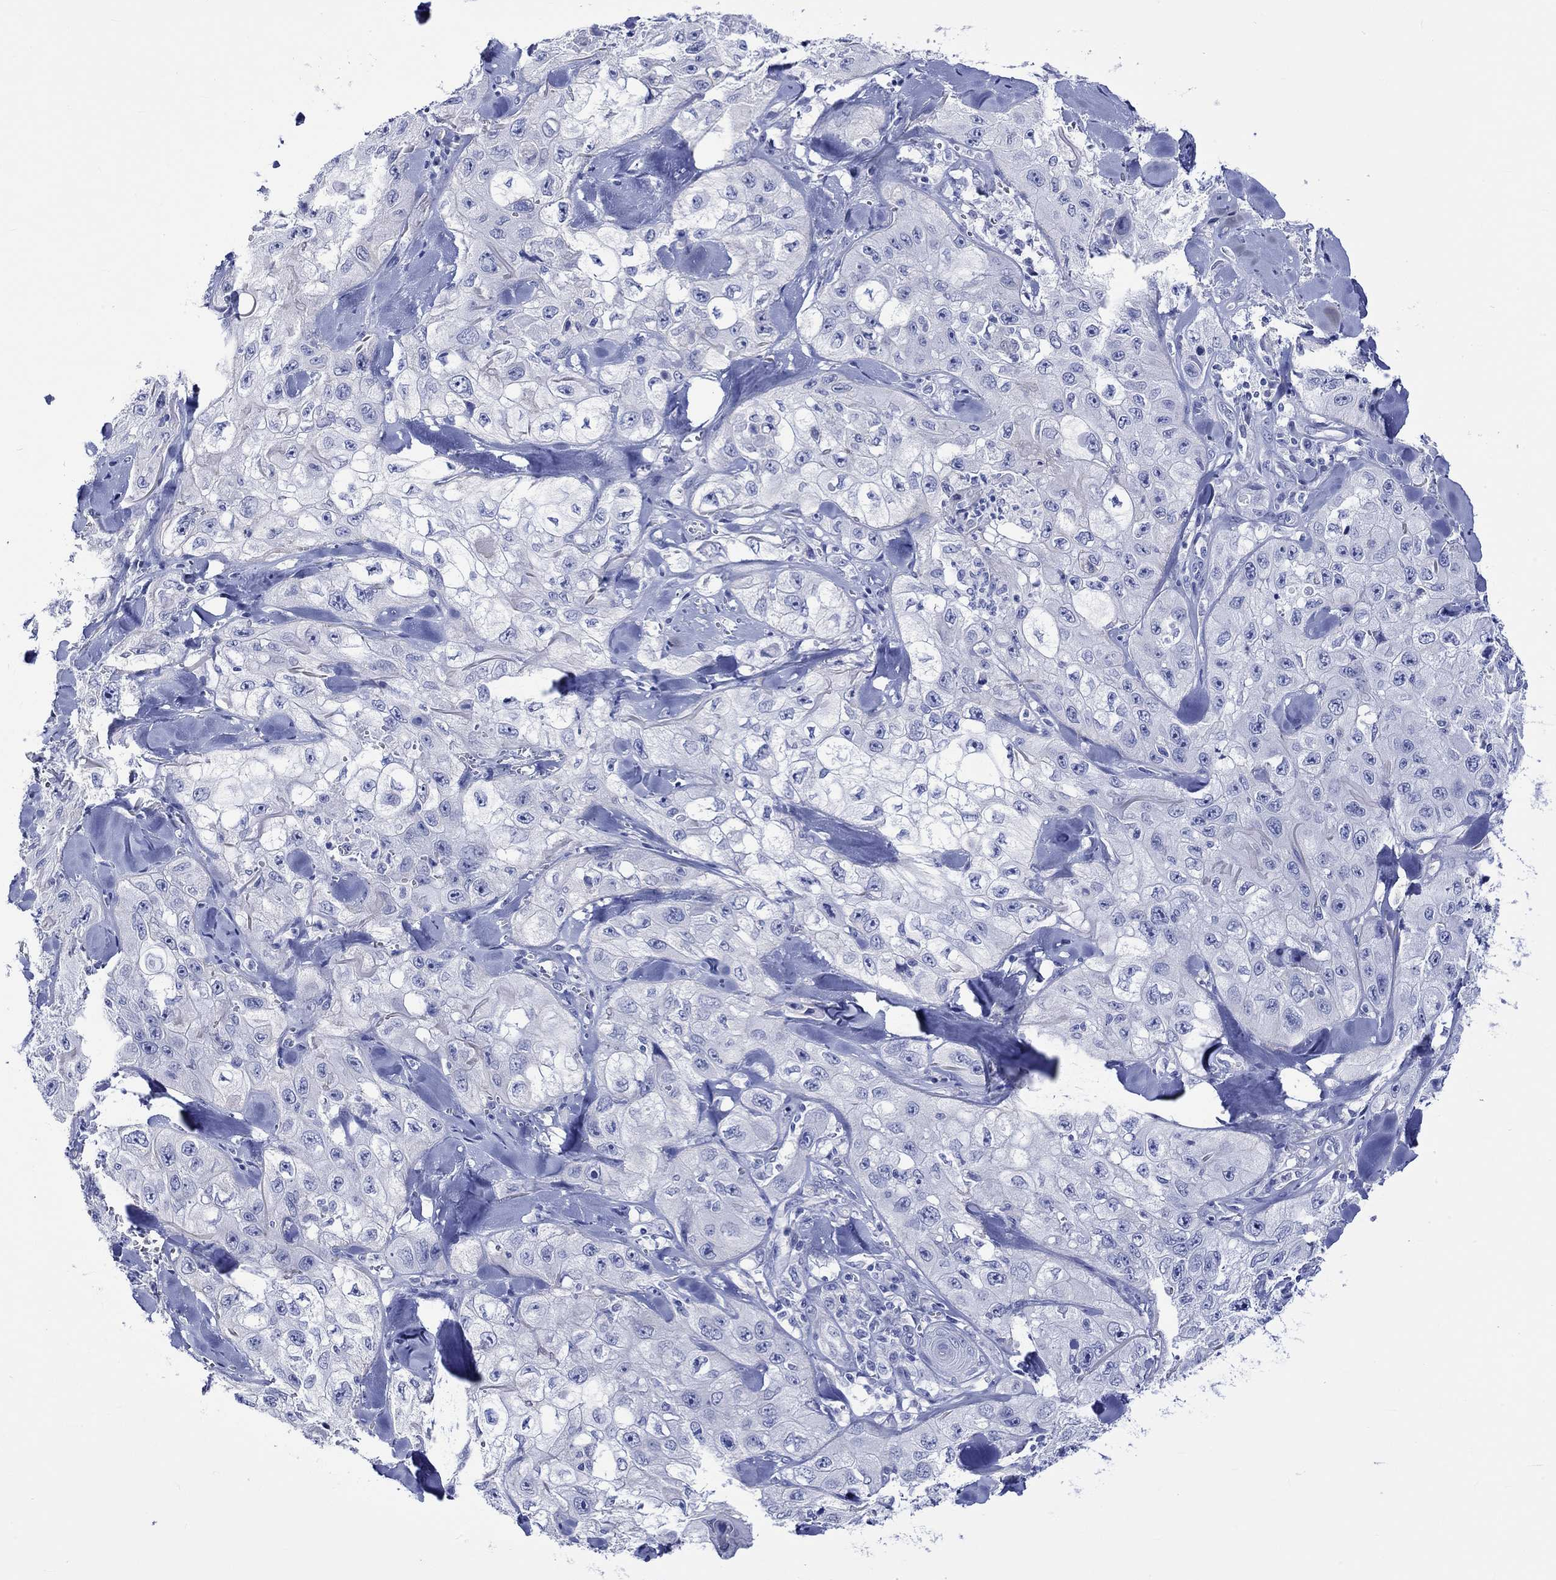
{"staining": {"intensity": "negative", "quantity": "none", "location": "none"}, "tissue": "skin cancer", "cell_type": "Tumor cells", "image_type": "cancer", "snomed": [{"axis": "morphology", "description": "Squamous cell carcinoma, NOS"}, {"axis": "topography", "description": "Skin"}, {"axis": "topography", "description": "Subcutis"}], "caption": "An image of skin cancer (squamous cell carcinoma) stained for a protein exhibits no brown staining in tumor cells.", "gene": "HARBI1", "patient": {"sex": "male", "age": 73}}